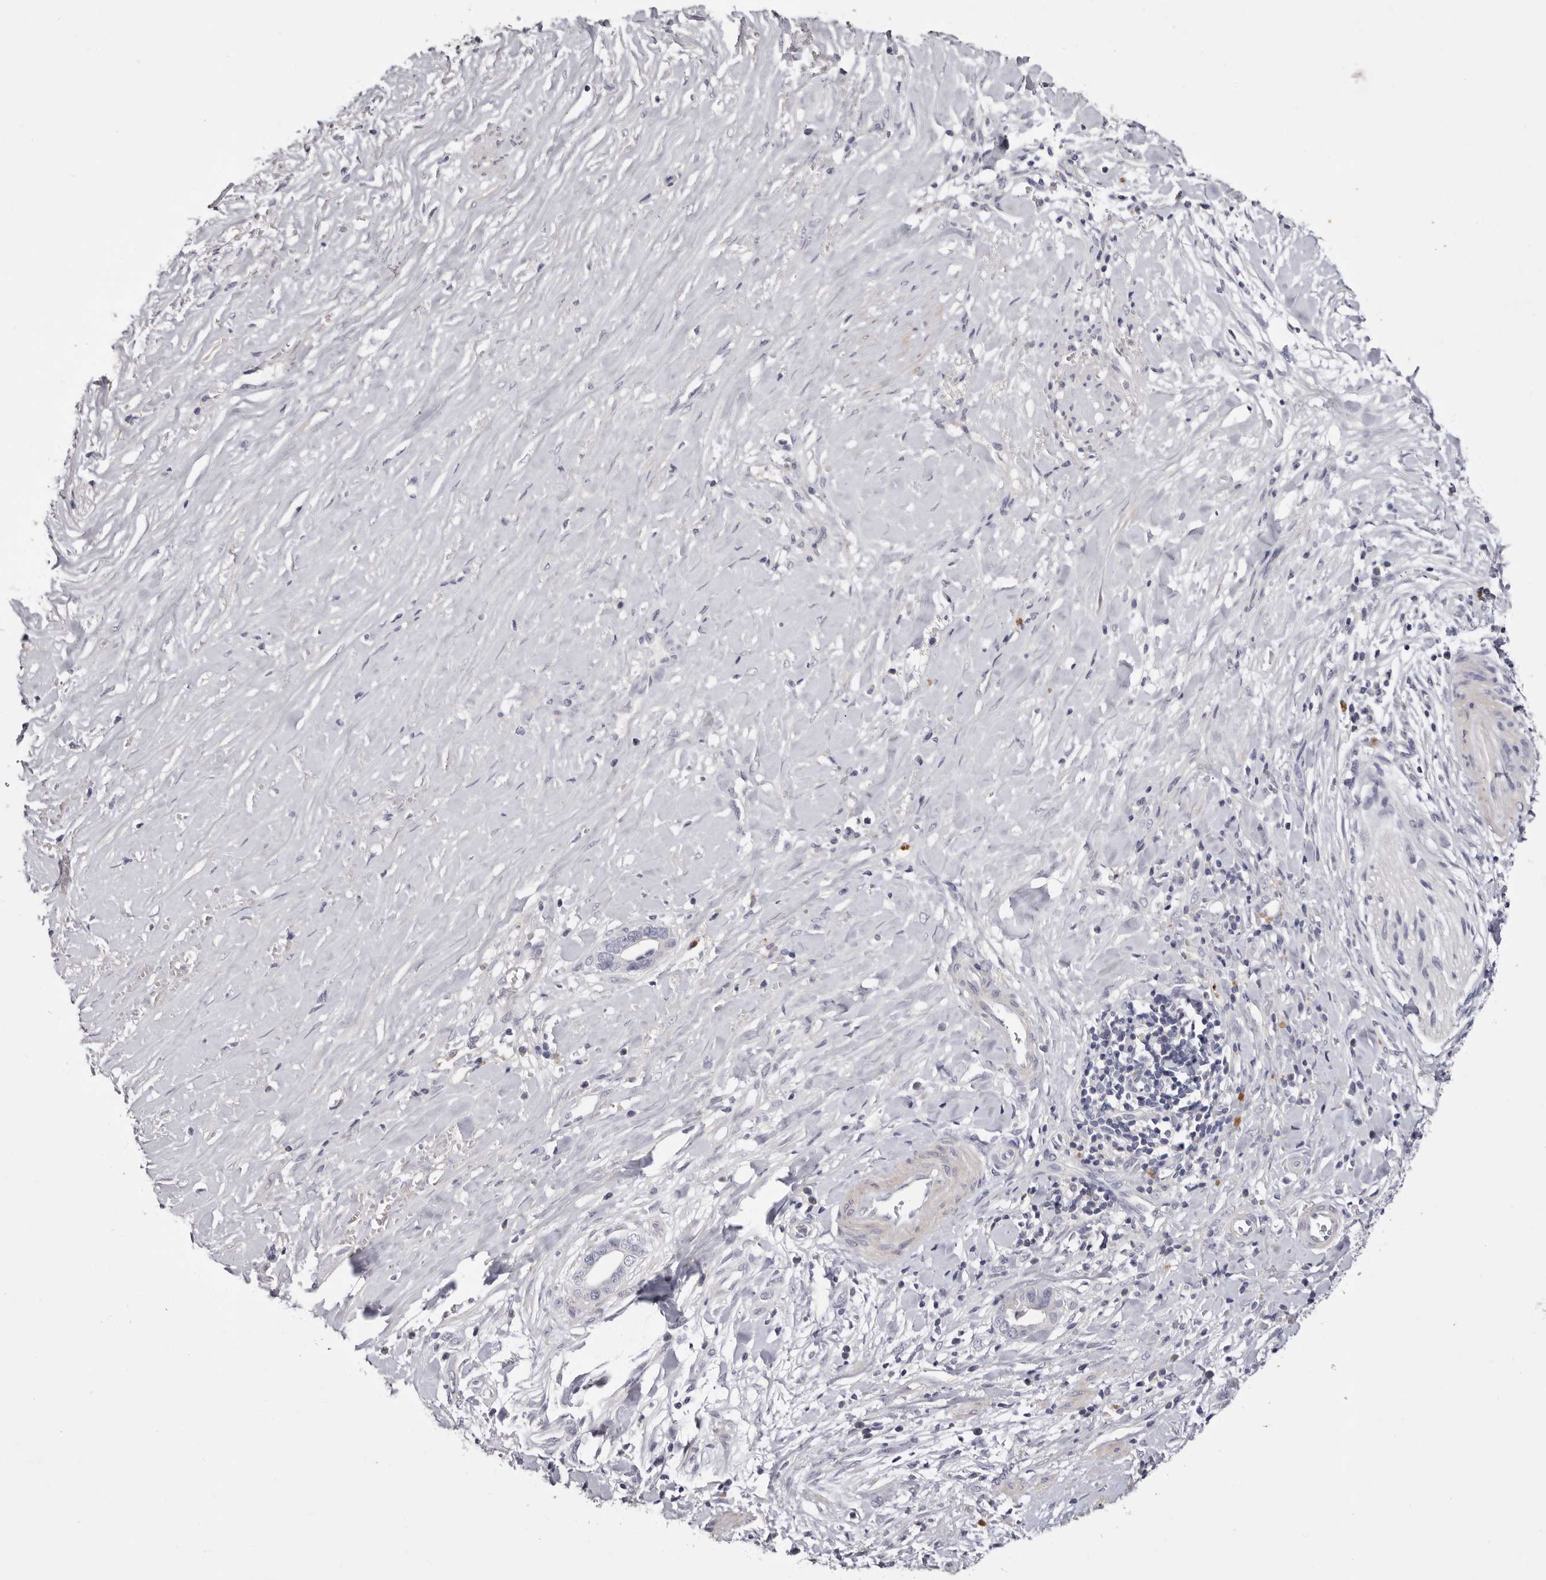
{"staining": {"intensity": "negative", "quantity": "none", "location": "none"}, "tissue": "liver cancer", "cell_type": "Tumor cells", "image_type": "cancer", "snomed": [{"axis": "morphology", "description": "Cholangiocarcinoma"}, {"axis": "topography", "description": "Liver"}], "caption": "Cholangiocarcinoma (liver) stained for a protein using IHC shows no staining tumor cells.", "gene": "S1PR5", "patient": {"sex": "female", "age": 79}}